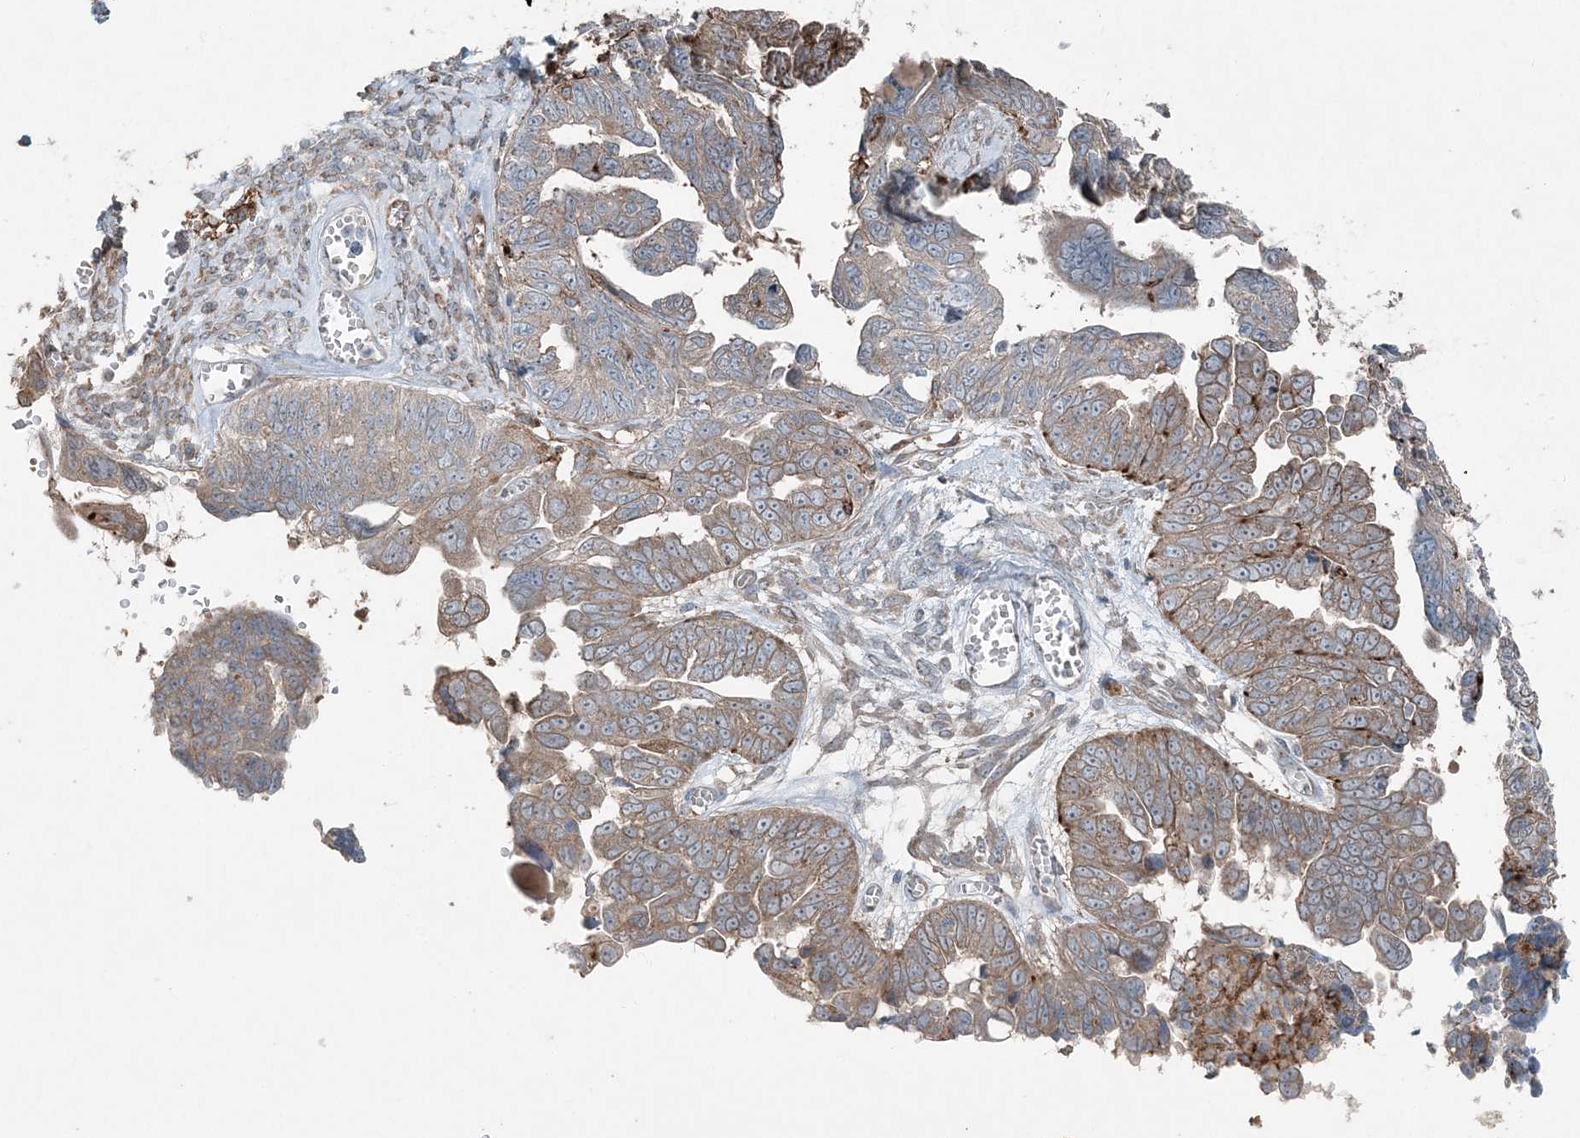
{"staining": {"intensity": "weak", "quantity": "25%-75%", "location": "cytoplasmic/membranous"}, "tissue": "ovarian cancer", "cell_type": "Tumor cells", "image_type": "cancer", "snomed": [{"axis": "morphology", "description": "Cystadenocarcinoma, serous, NOS"}, {"axis": "topography", "description": "Ovary"}], "caption": "A brown stain highlights weak cytoplasmic/membranous positivity of a protein in human serous cystadenocarcinoma (ovarian) tumor cells.", "gene": "KY", "patient": {"sex": "female", "age": 79}}